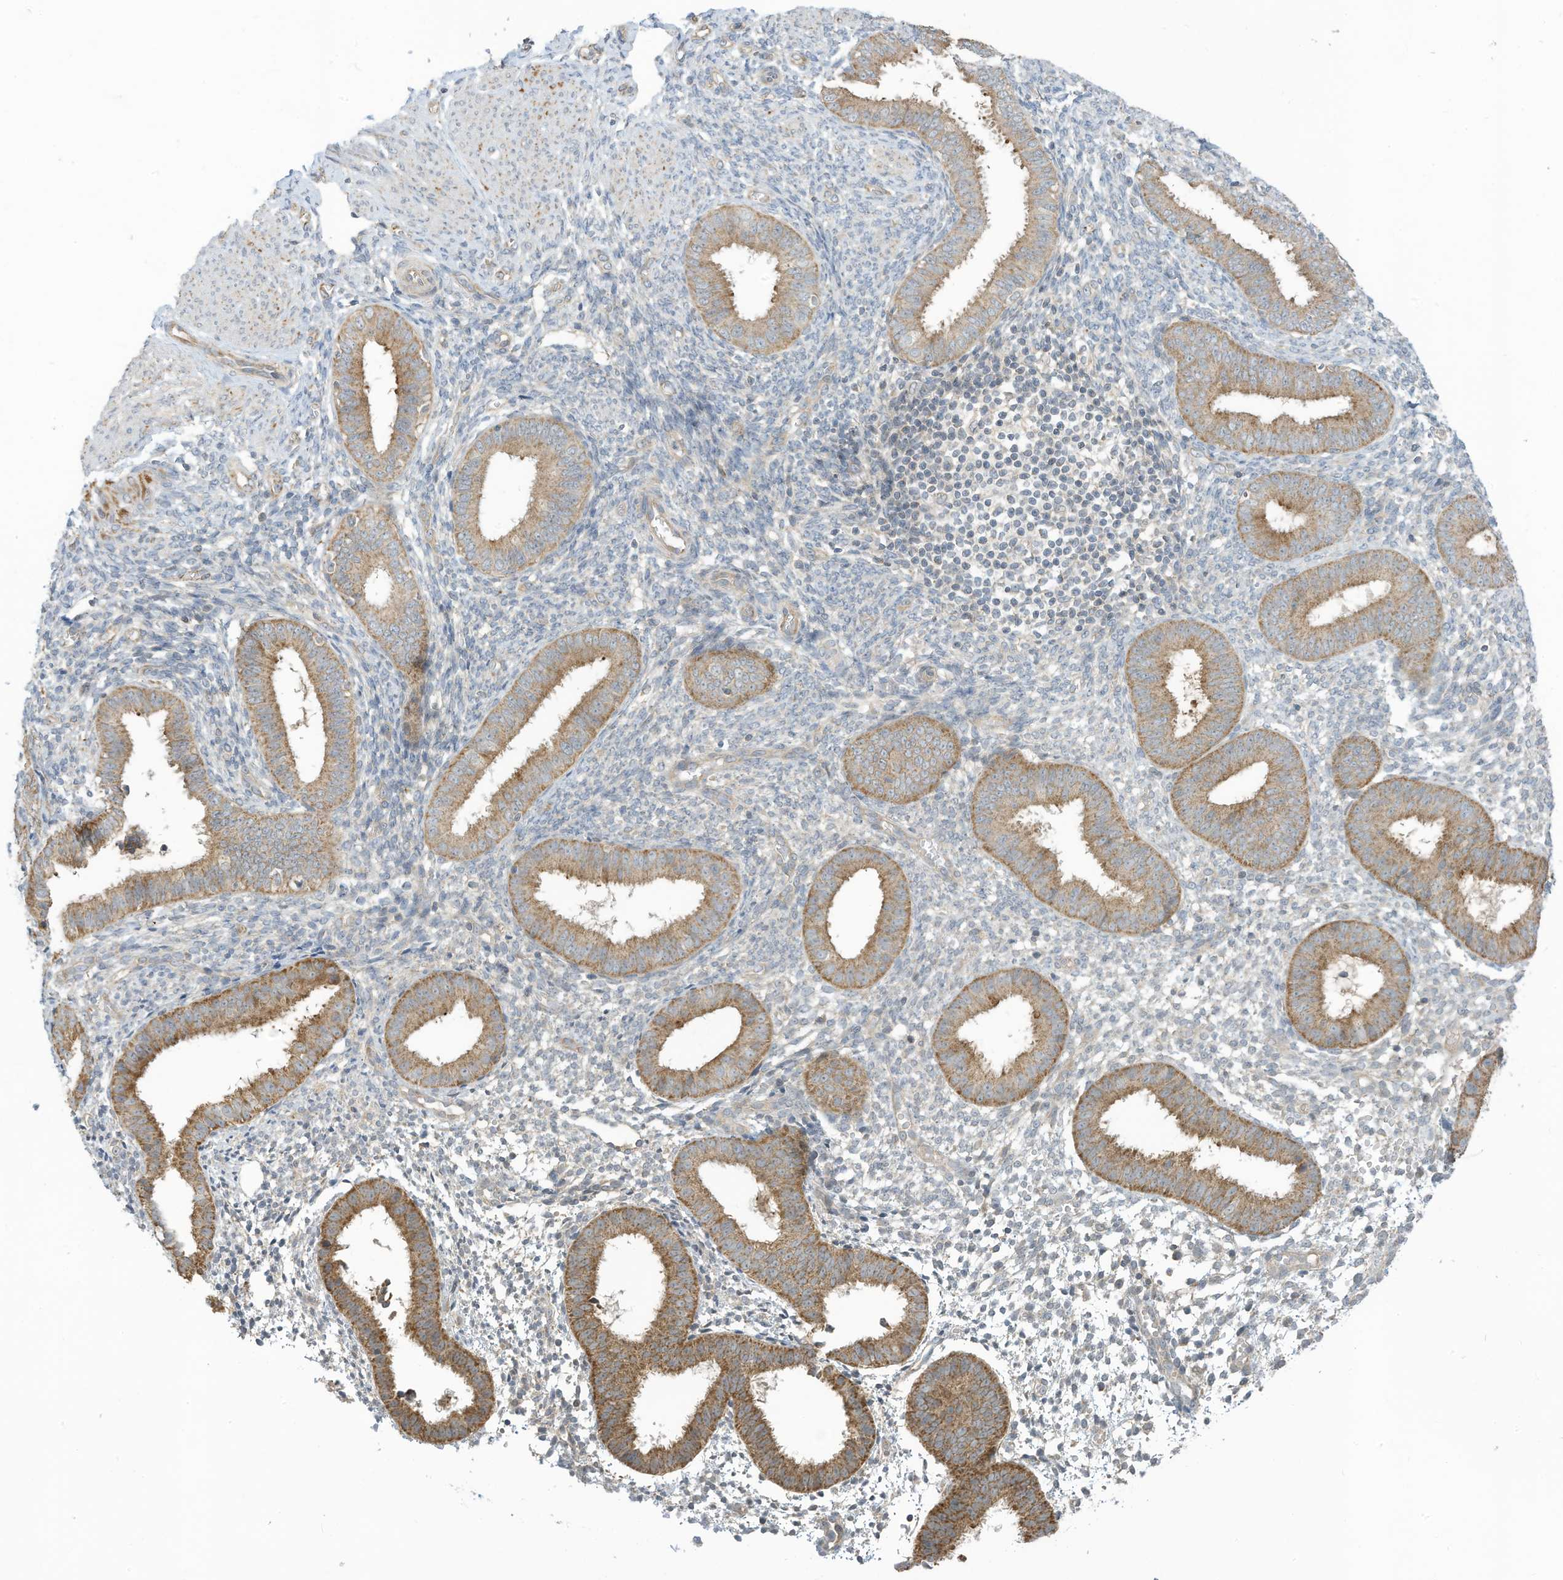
{"staining": {"intensity": "weak", "quantity": "<25%", "location": "cytoplasmic/membranous"}, "tissue": "endometrium", "cell_type": "Cells in endometrial stroma", "image_type": "normal", "snomed": [{"axis": "morphology", "description": "Normal tissue, NOS"}, {"axis": "topography", "description": "Uterus"}, {"axis": "topography", "description": "Endometrium"}], "caption": "DAB (3,3'-diaminobenzidine) immunohistochemical staining of benign human endometrium exhibits no significant staining in cells in endometrial stroma. (DAB (3,3'-diaminobenzidine) IHC, high magnification).", "gene": "SCGB1D2", "patient": {"sex": "female", "age": 48}}